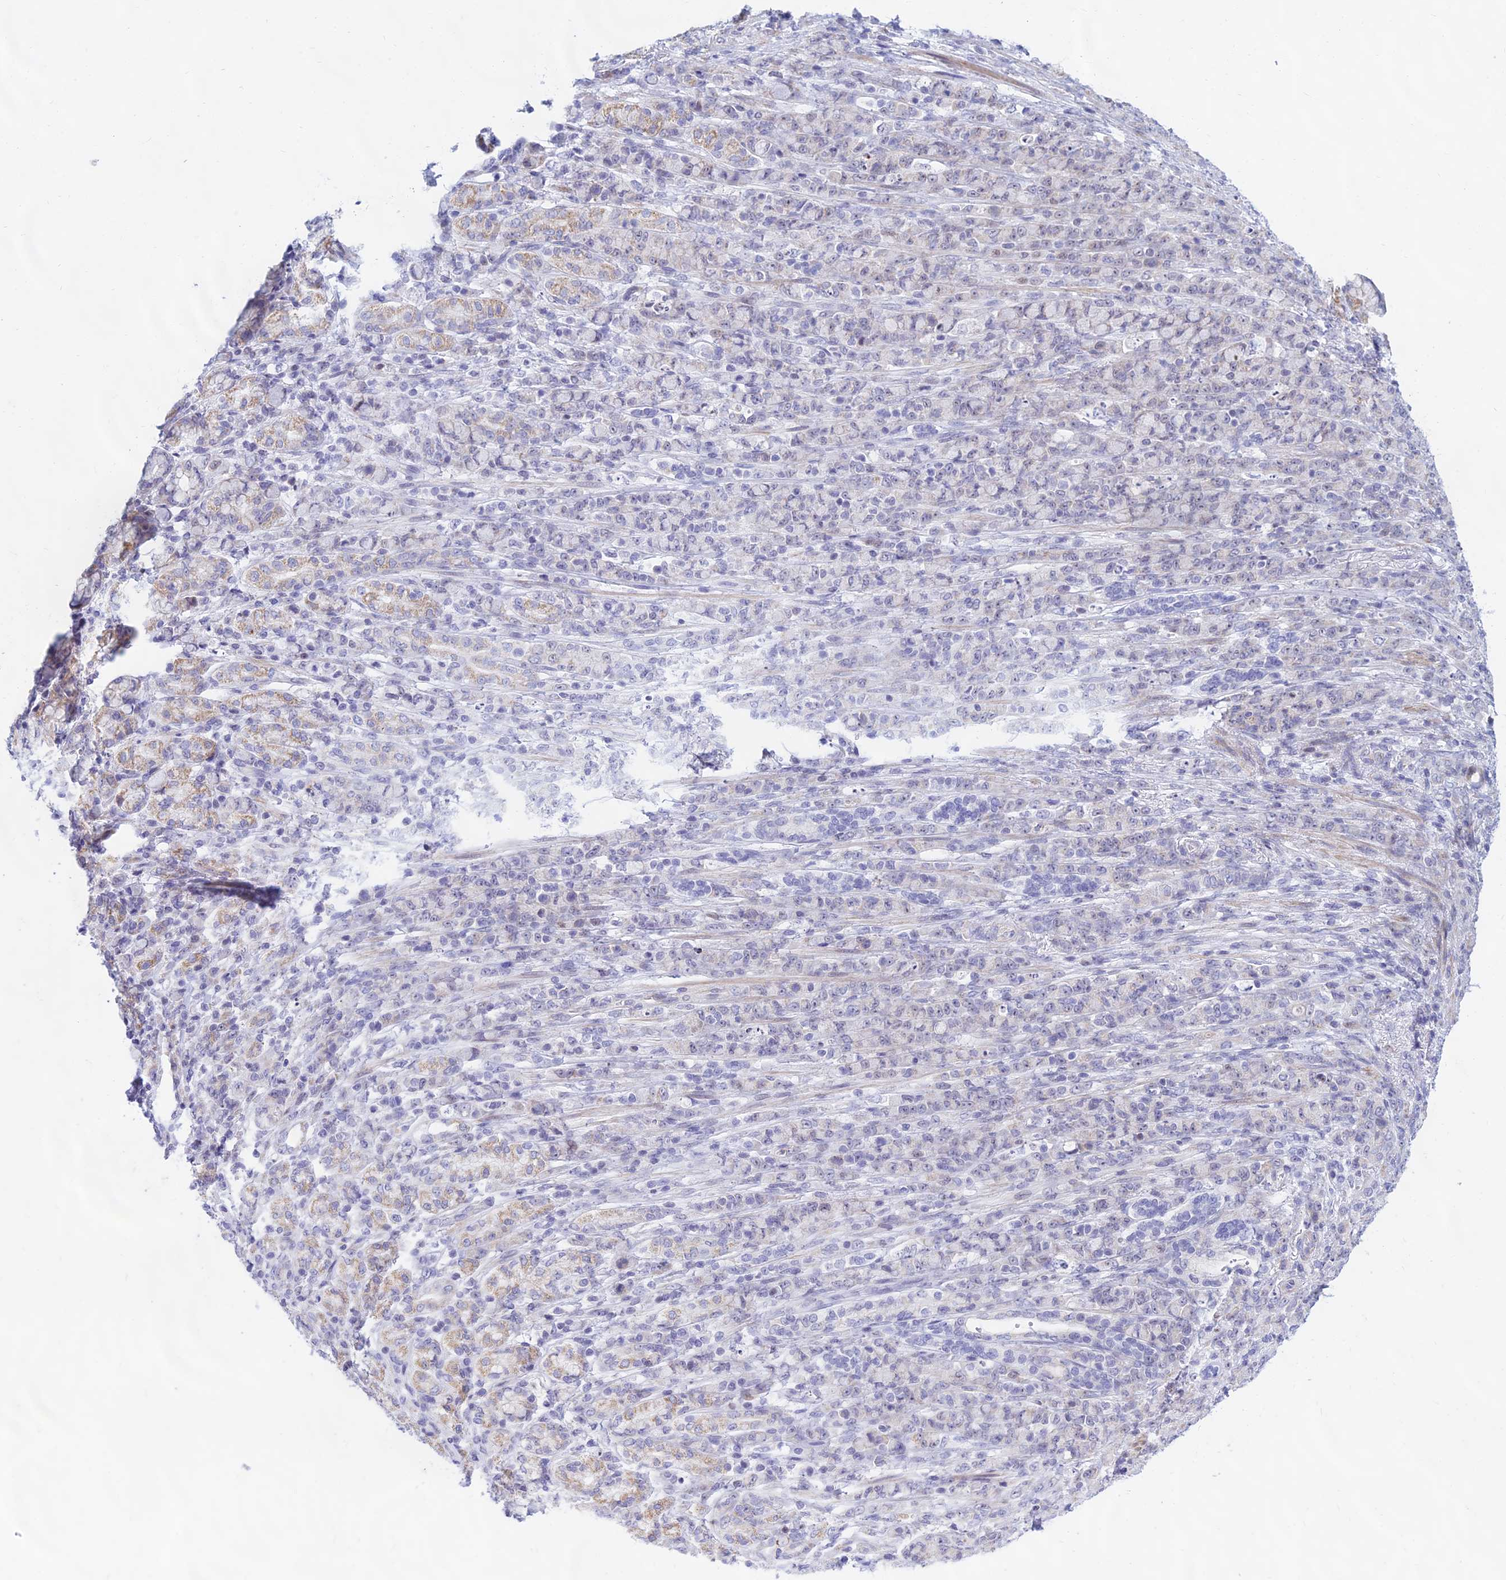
{"staining": {"intensity": "negative", "quantity": "none", "location": "none"}, "tissue": "stomach cancer", "cell_type": "Tumor cells", "image_type": "cancer", "snomed": [{"axis": "morphology", "description": "Normal tissue, NOS"}, {"axis": "morphology", "description": "Adenocarcinoma, NOS"}, {"axis": "topography", "description": "Stomach"}], "caption": "Immunohistochemistry of human adenocarcinoma (stomach) displays no expression in tumor cells. (DAB immunohistochemistry (IHC), high magnification).", "gene": "KRR1", "patient": {"sex": "female", "age": 79}}